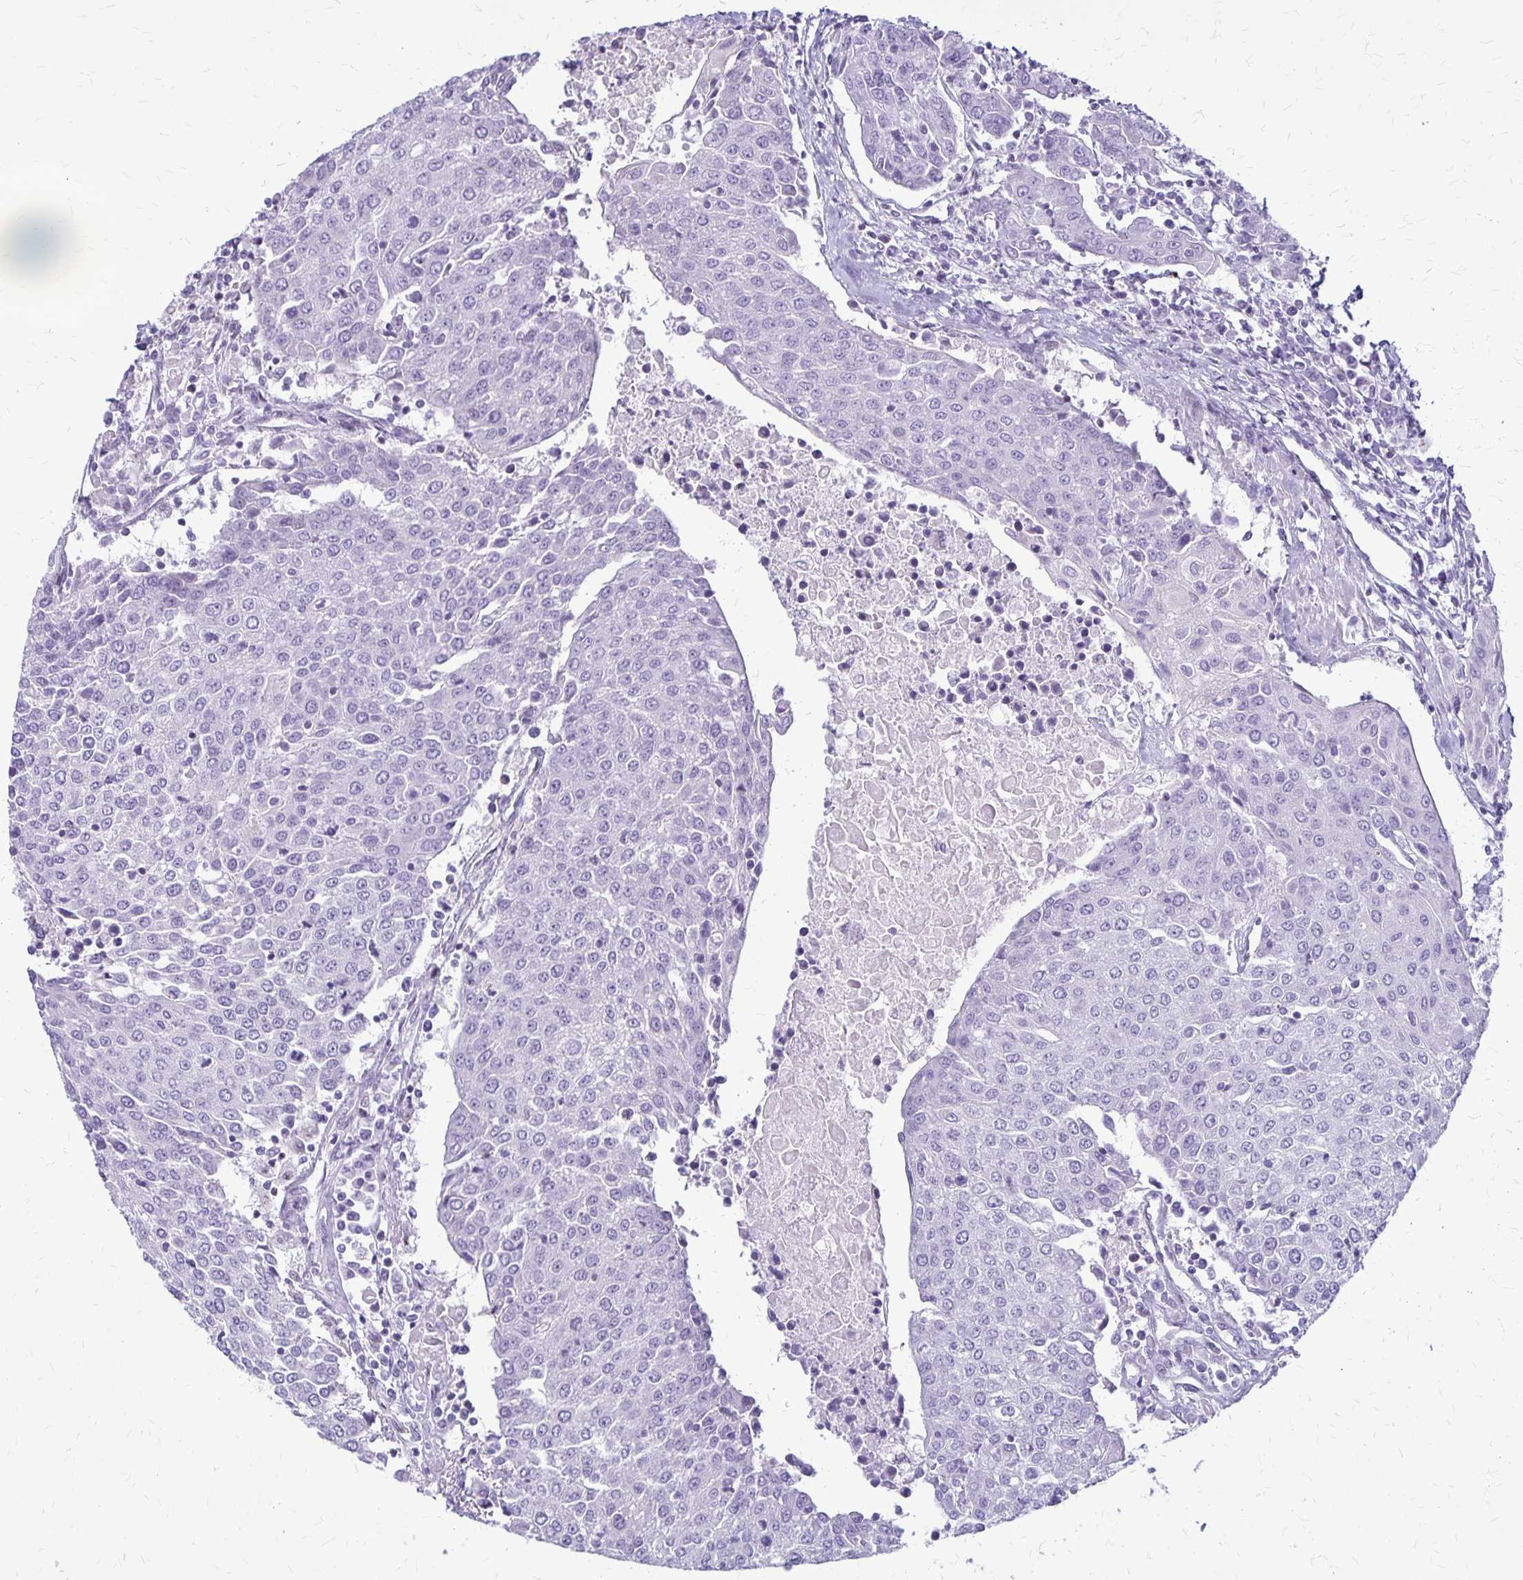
{"staining": {"intensity": "negative", "quantity": "none", "location": "none"}, "tissue": "urothelial cancer", "cell_type": "Tumor cells", "image_type": "cancer", "snomed": [{"axis": "morphology", "description": "Urothelial carcinoma, High grade"}, {"axis": "topography", "description": "Urinary bladder"}], "caption": "DAB (3,3'-diaminobenzidine) immunohistochemical staining of urothelial cancer reveals no significant positivity in tumor cells. Nuclei are stained in blue.", "gene": "GP9", "patient": {"sex": "female", "age": 85}}